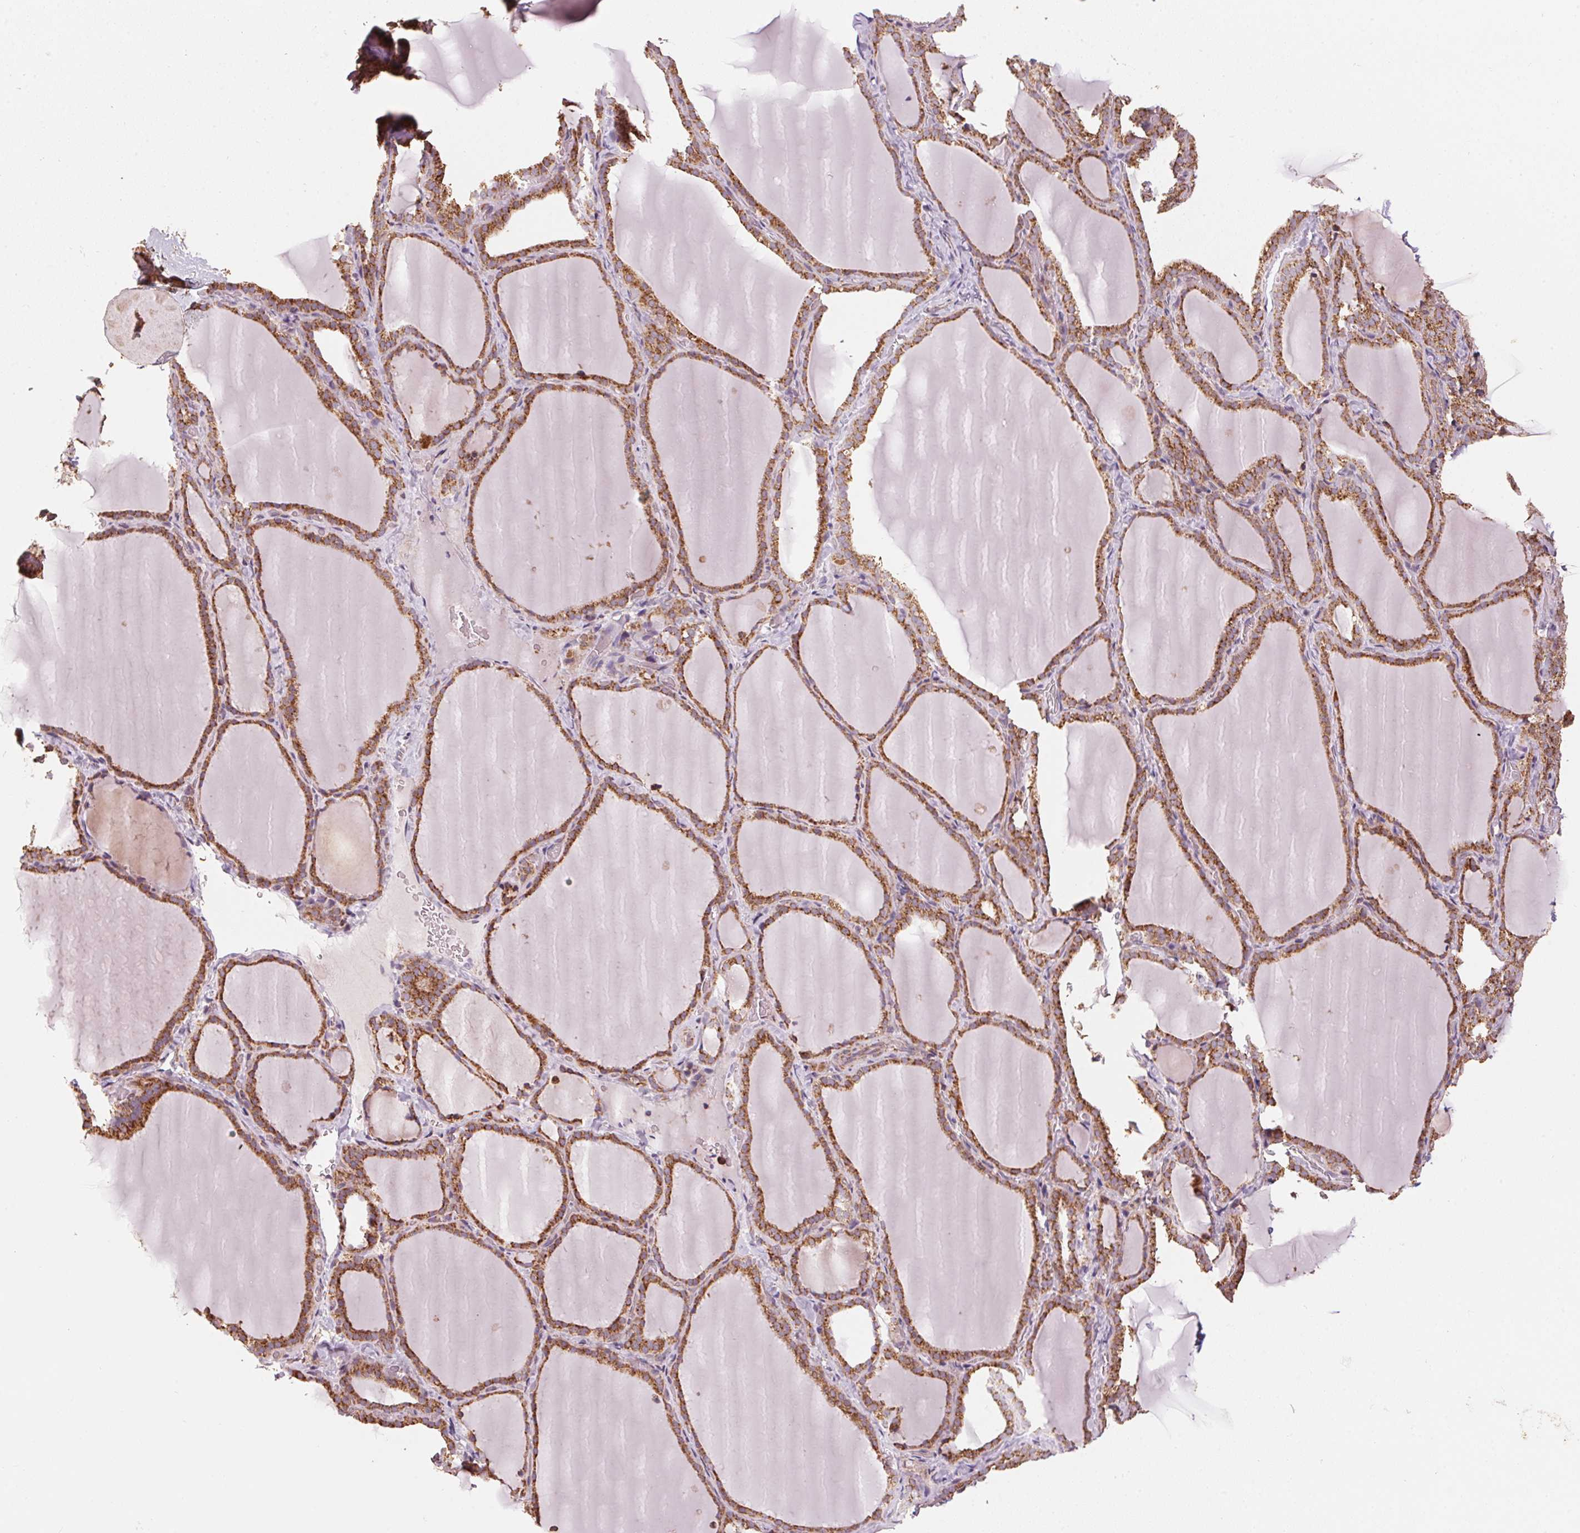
{"staining": {"intensity": "moderate", "quantity": ">75%", "location": "cytoplasmic/membranous"}, "tissue": "thyroid gland", "cell_type": "Glandular cells", "image_type": "normal", "snomed": [{"axis": "morphology", "description": "Normal tissue, NOS"}, {"axis": "topography", "description": "Thyroid gland"}], "caption": "Protein staining displays moderate cytoplasmic/membranous staining in approximately >75% of glandular cells in normal thyroid gland.", "gene": "TOMM70", "patient": {"sex": "female", "age": 22}}